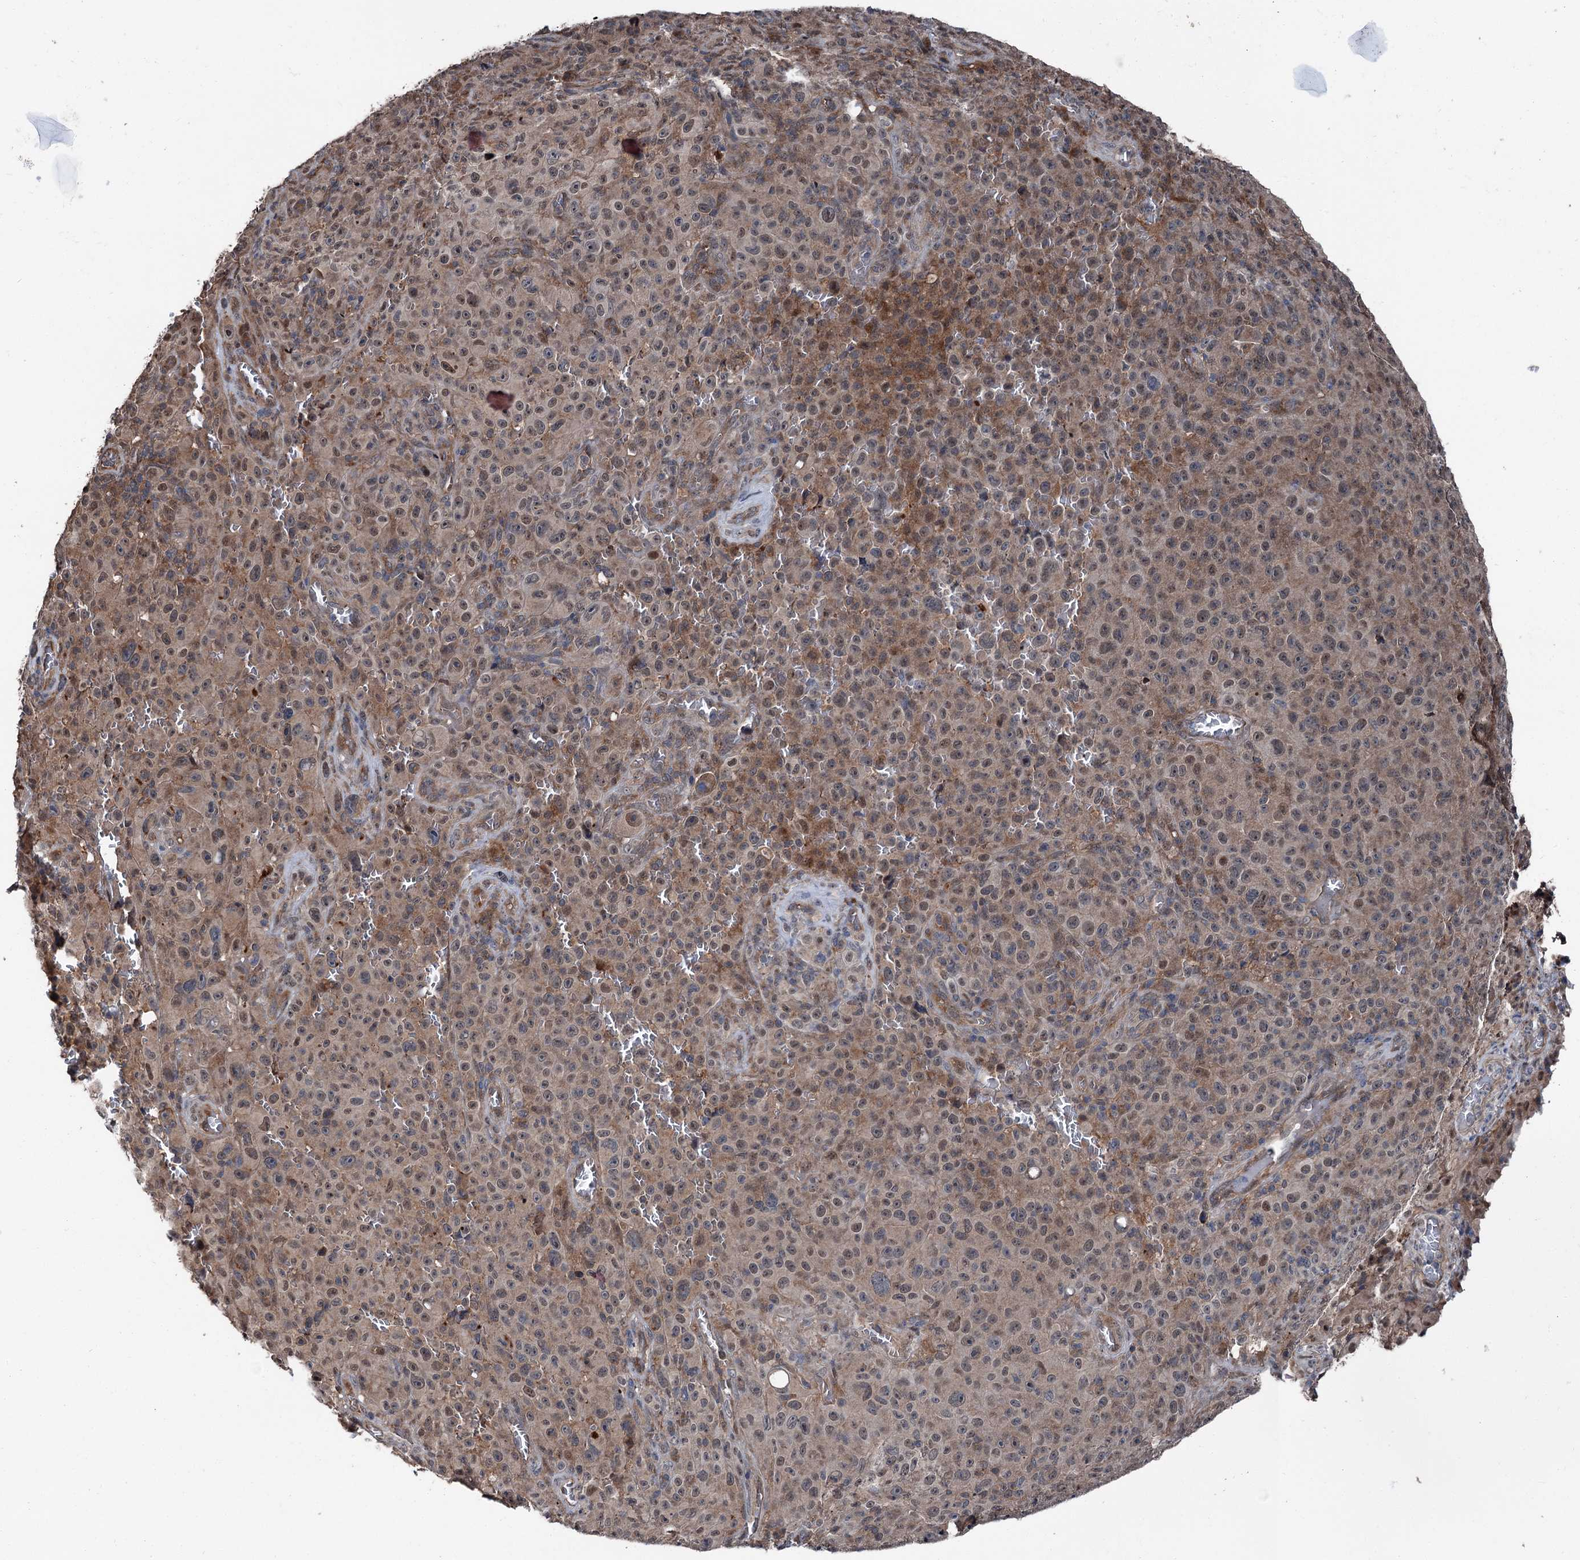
{"staining": {"intensity": "moderate", "quantity": "25%-75%", "location": "cytoplasmic/membranous,nuclear"}, "tissue": "melanoma", "cell_type": "Tumor cells", "image_type": "cancer", "snomed": [{"axis": "morphology", "description": "Malignant melanoma, NOS"}, {"axis": "topography", "description": "Skin"}], "caption": "This is an image of immunohistochemistry staining of melanoma, which shows moderate positivity in the cytoplasmic/membranous and nuclear of tumor cells.", "gene": "PSMD13", "patient": {"sex": "female", "age": 82}}